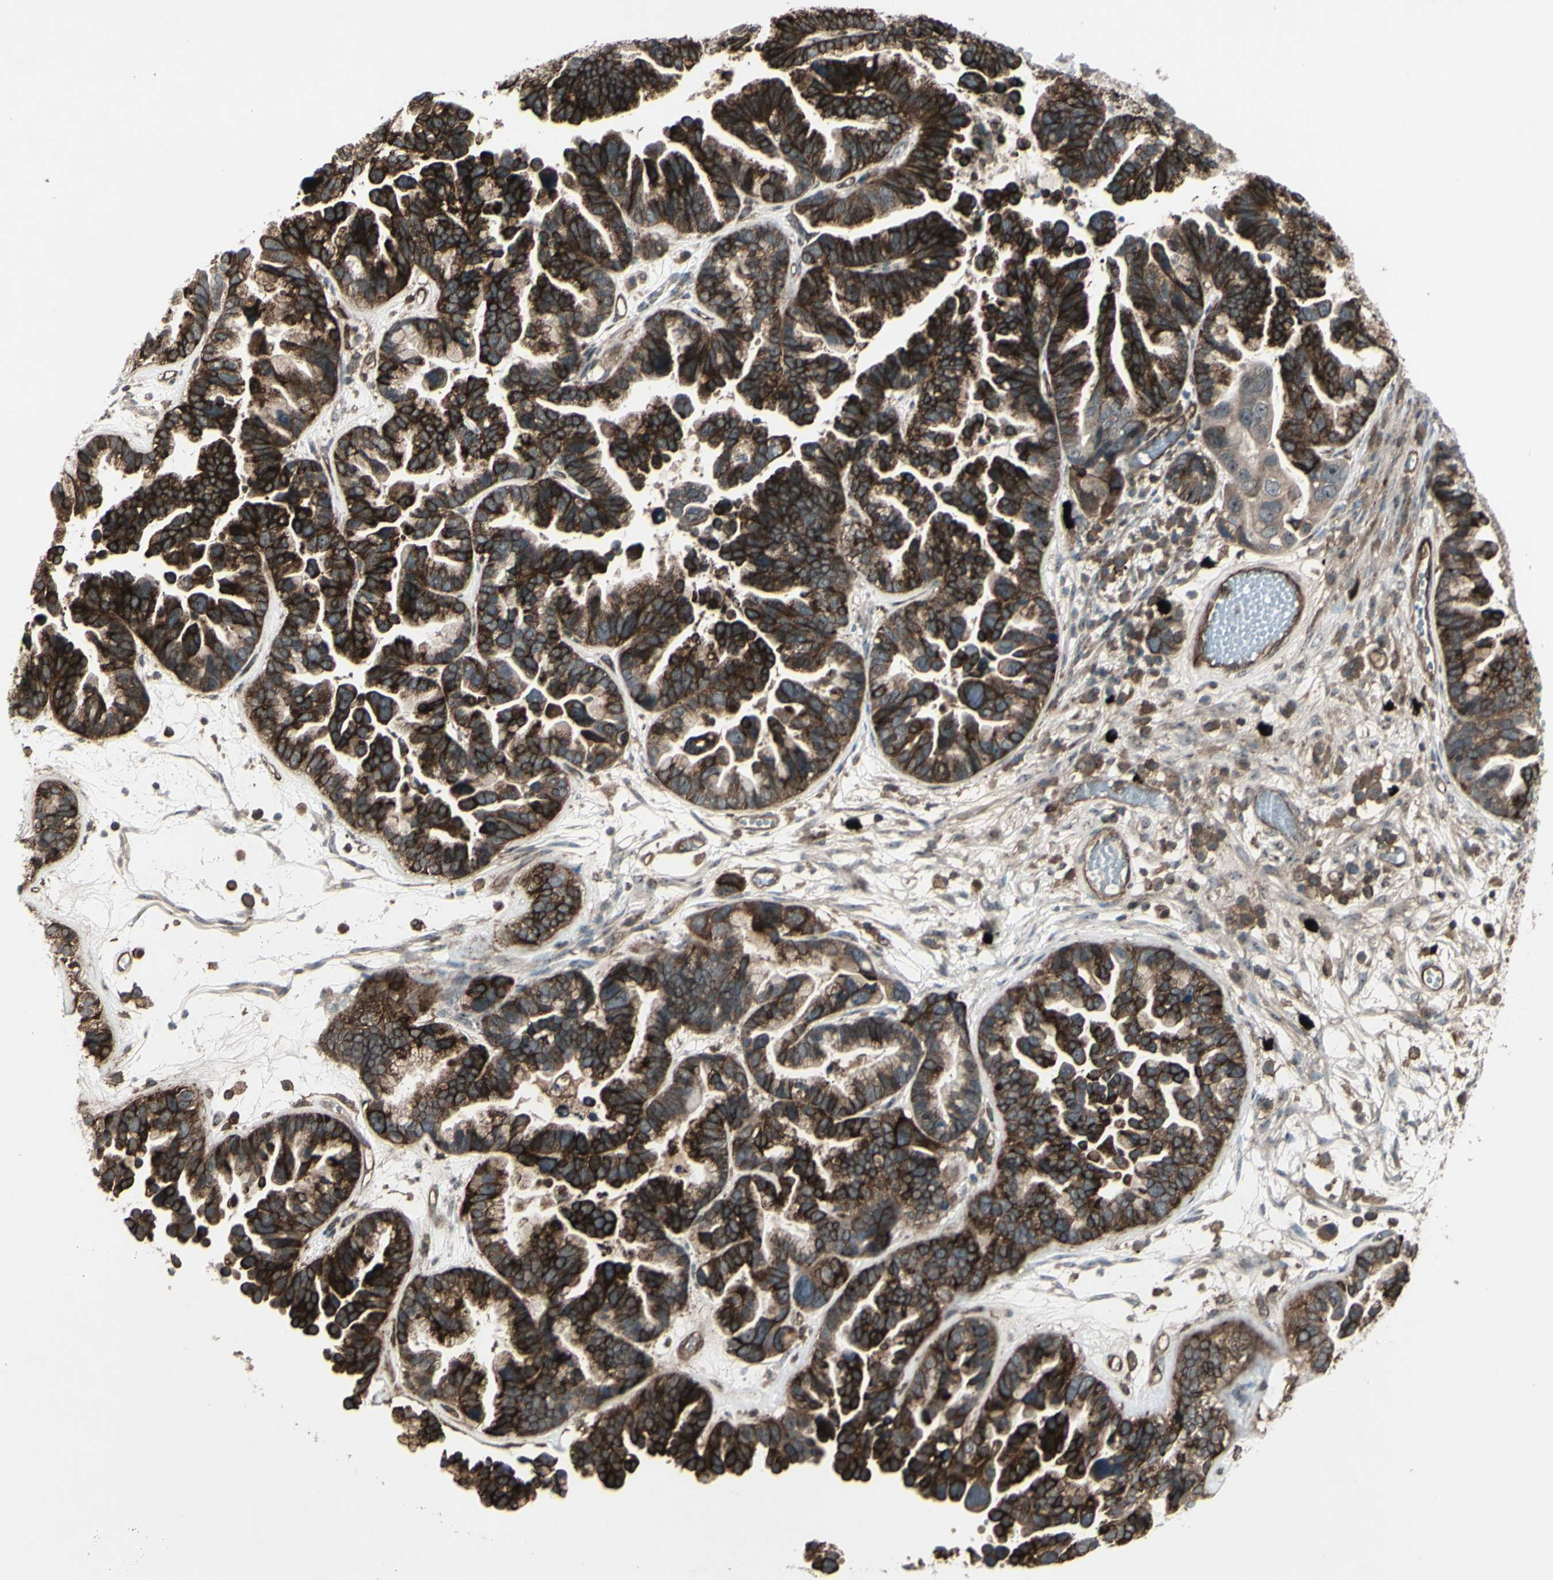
{"staining": {"intensity": "strong", "quantity": ">75%", "location": "cytoplasmic/membranous"}, "tissue": "ovarian cancer", "cell_type": "Tumor cells", "image_type": "cancer", "snomed": [{"axis": "morphology", "description": "Cystadenocarcinoma, serous, NOS"}, {"axis": "topography", "description": "Ovary"}], "caption": "An immunohistochemistry photomicrograph of tumor tissue is shown. Protein staining in brown highlights strong cytoplasmic/membranous positivity in ovarian cancer within tumor cells.", "gene": "FXYD5", "patient": {"sex": "female", "age": 56}}